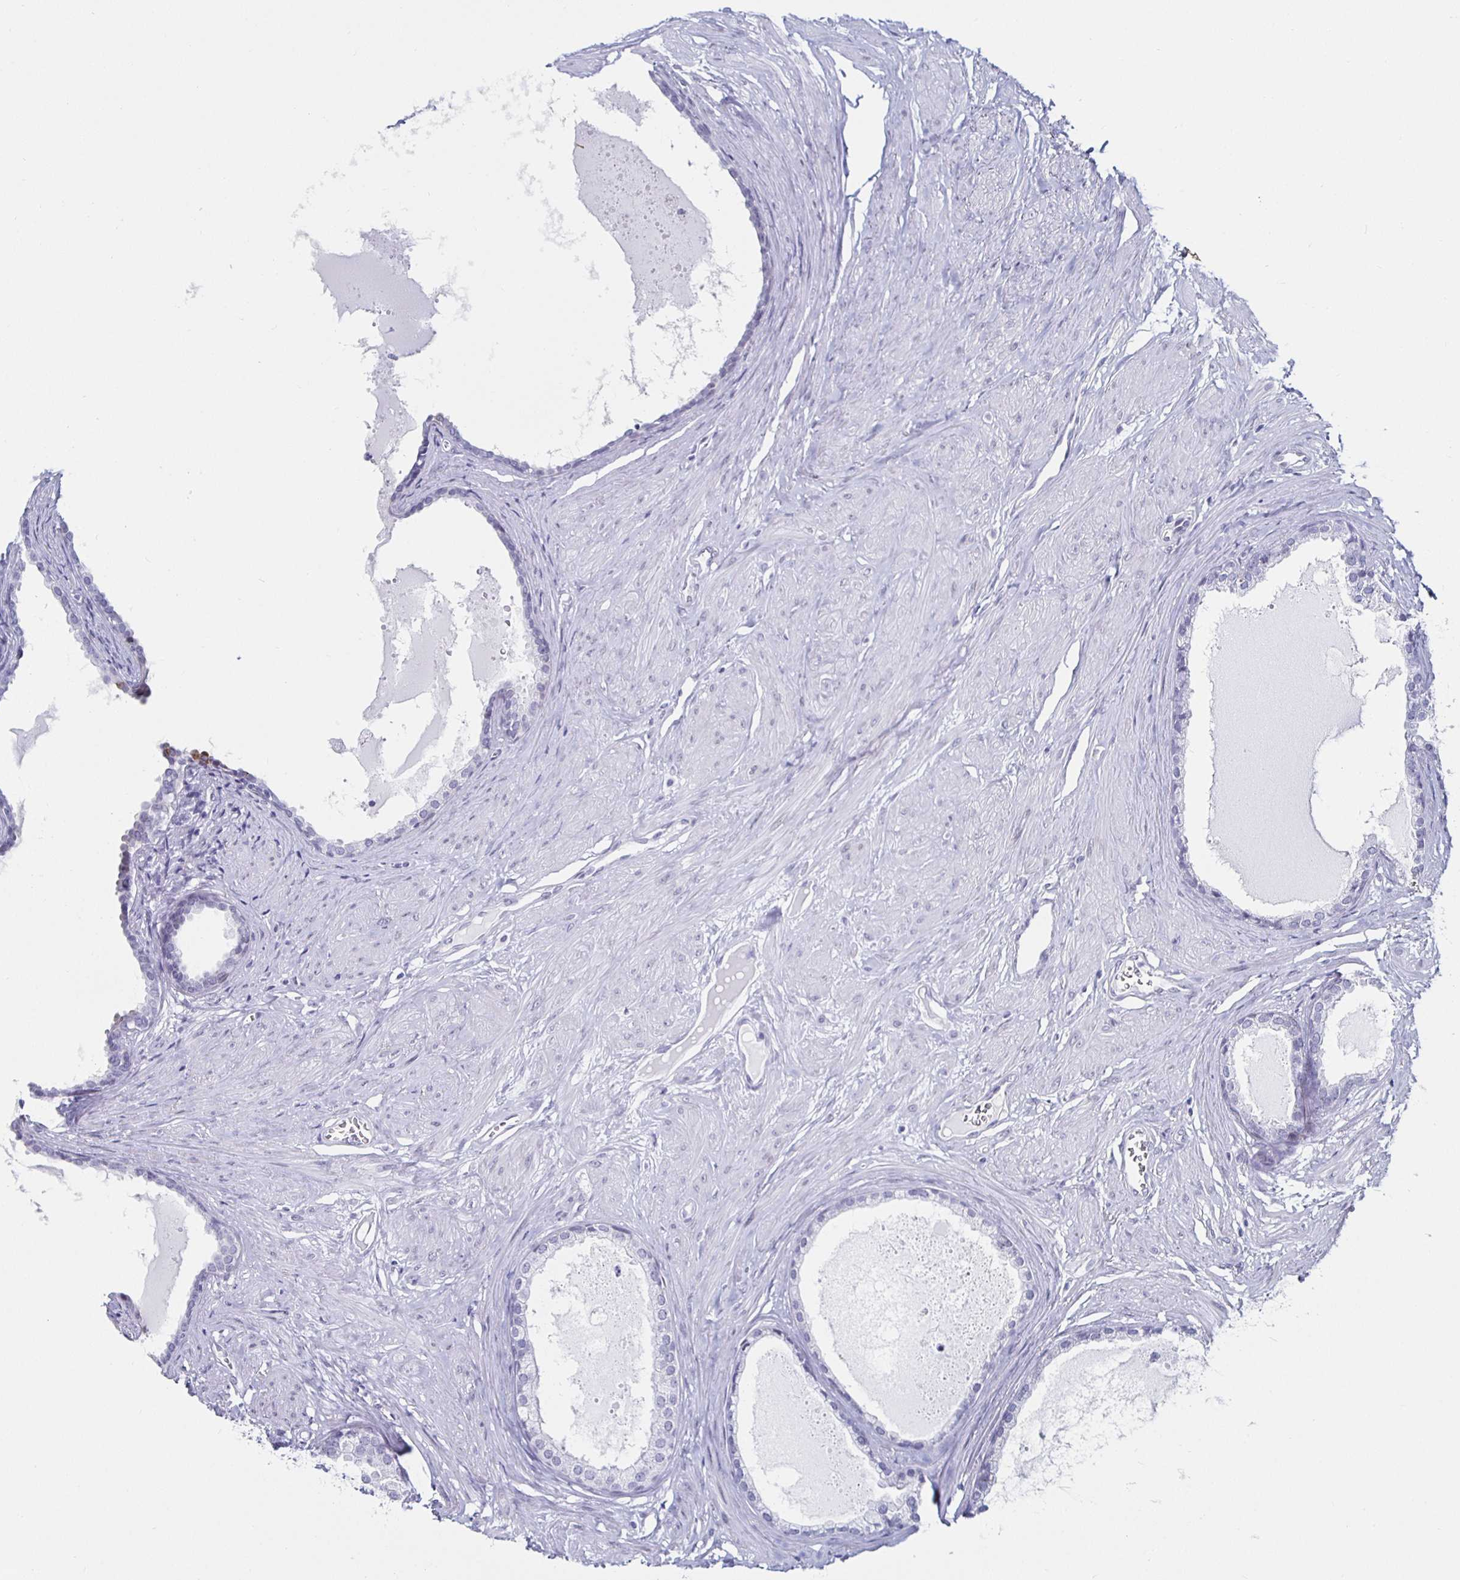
{"staining": {"intensity": "negative", "quantity": "none", "location": "none"}, "tissue": "prostate", "cell_type": "Glandular cells", "image_type": "normal", "snomed": [{"axis": "morphology", "description": "Normal tissue, NOS"}, {"axis": "topography", "description": "Prostate"}, {"axis": "topography", "description": "Peripheral nerve tissue"}], "caption": "An immunohistochemistry (IHC) photomicrograph of benign prostate is shown. There is no staining in glandular cells of prostate.", "gene": "KRT4", "patient": {"sex": "male", "age": 55}}